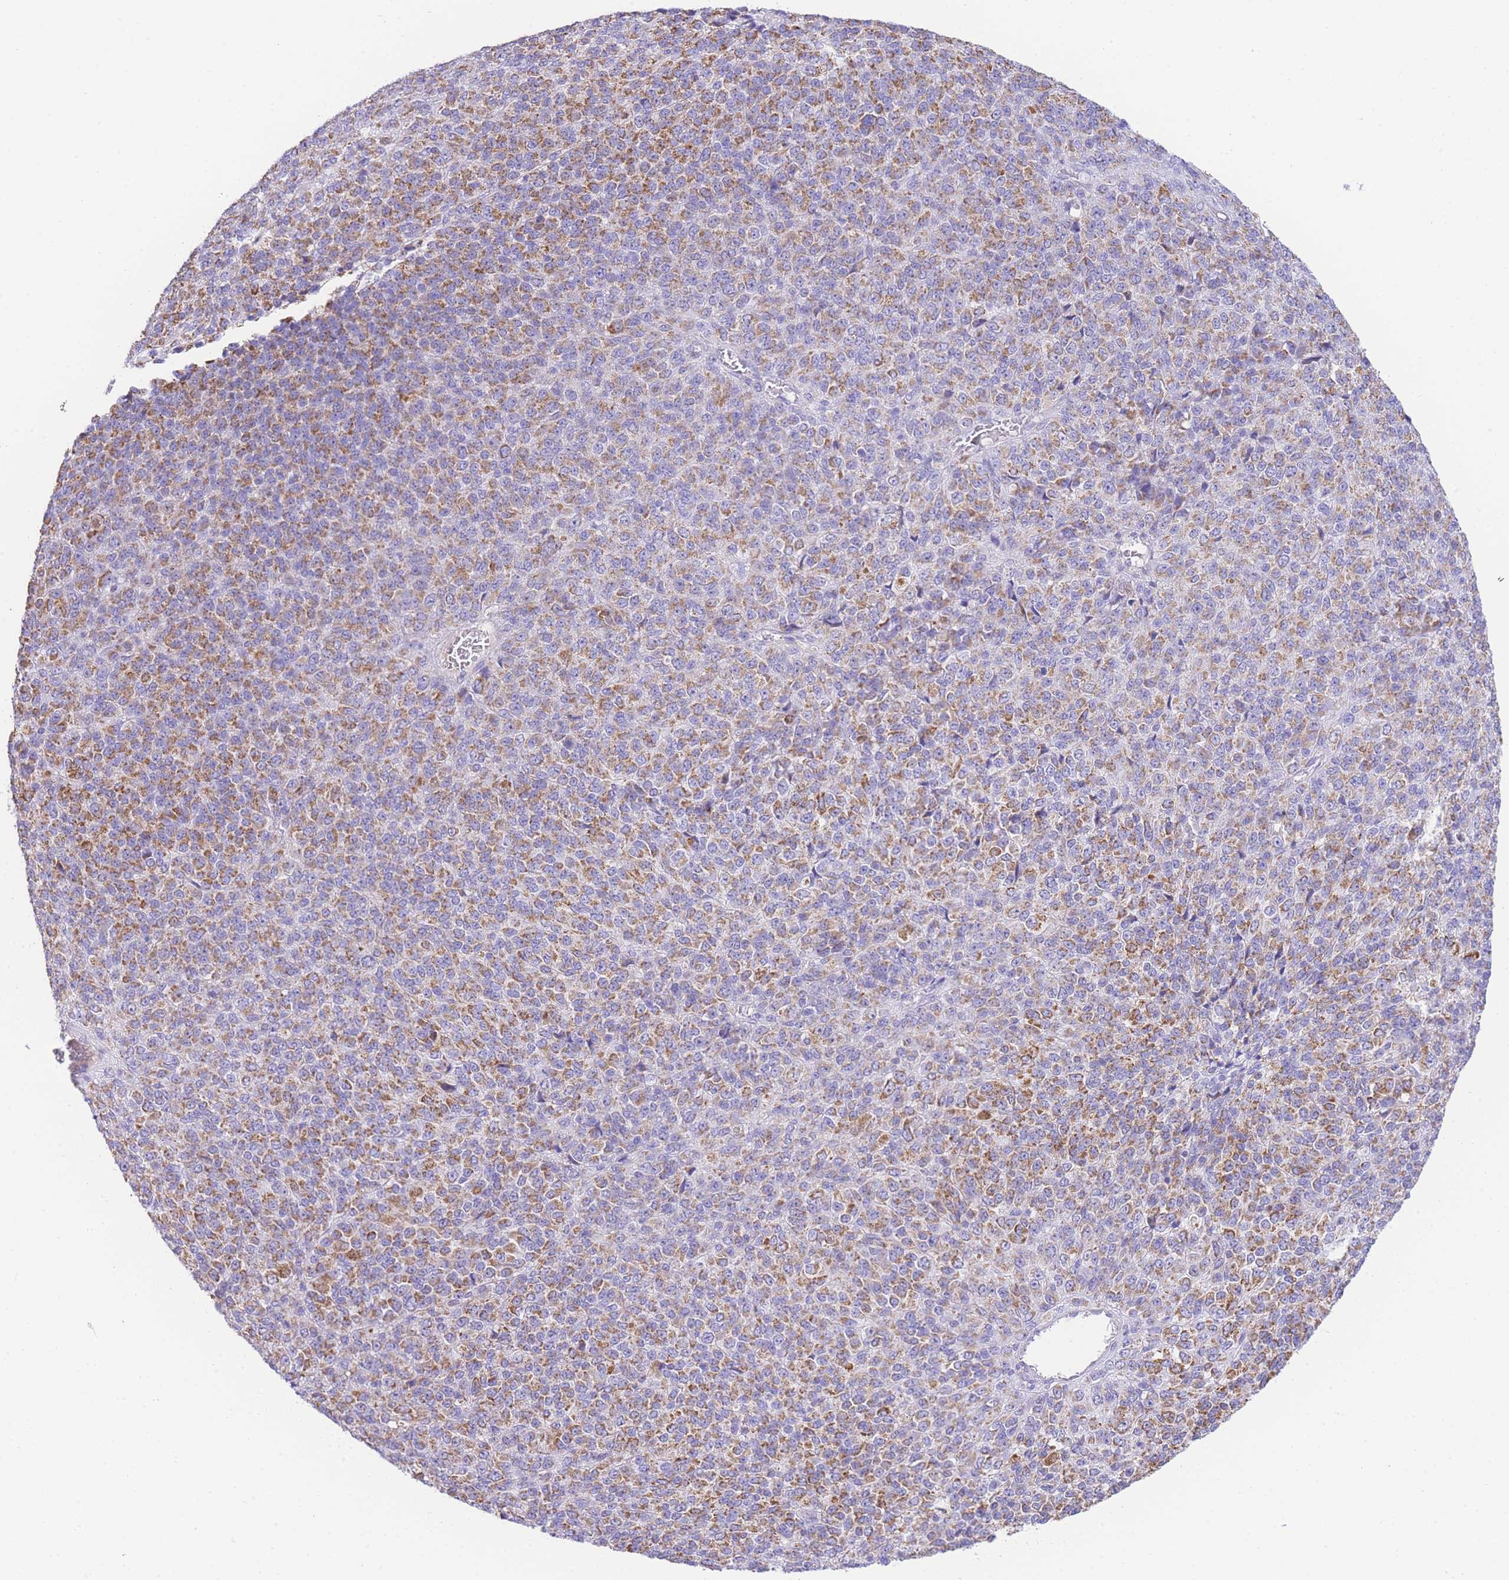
{"staining": {"intensity": "moderate", "quantity": "25%-75%", "location": "cytoplasmic/membranous"}, "tissue": "melanoma", "cell_type": "Tumor cells", "image_type": "cancer", "snomed": [{"axis": "morphology", "description": "Malignant melanoma, Metastatic site"}, {"axis": "topography", "description": "Brain"}], "caption": "This image shows IHC staining of melanoma, with medium moderate cytoplasmic/membranous staining in about 25%-75% of tumor cells.", "gene": "ACSM4", "patient": {"sex": "female", "age": 56}}